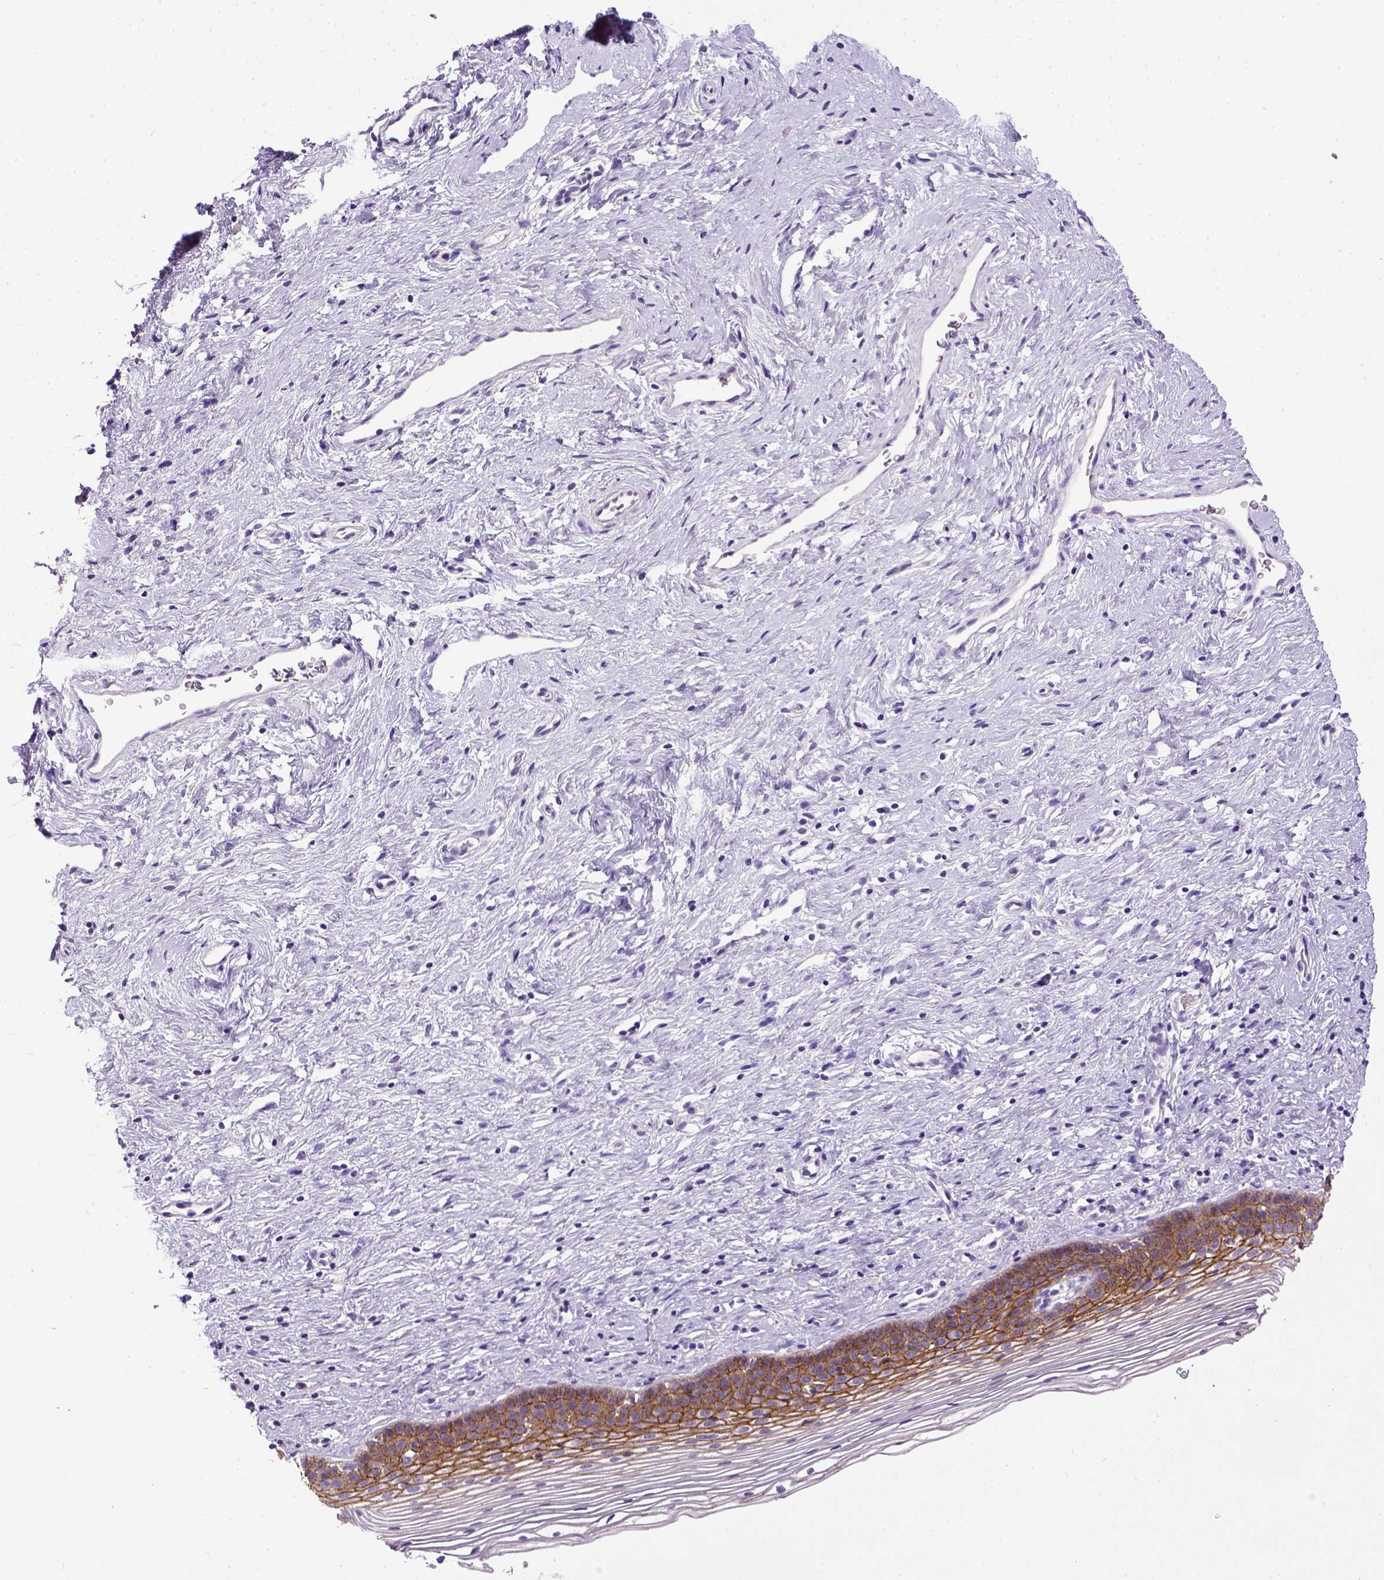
{"staining": {"intensity": "moderate", "quantity": ">75%", "location": "cytoplasmic/membranous"}, "tissue": "cervix", "cell_type": "Glandular cells", "image_type": "normal", "snomed": [{"axis": "morphology", "description": "Normal tissue, NOS"}, {"axis": "topography", "description": "Cervix"}], "caption": "DAB immunohistochemical staining of unremarkable human cervix demonstrates moderate cytoplasmic/membranous protein positivity in about >75% of glandular cells. Using DAB (brown) and hematoxylin (blue) stains, captured at high magnification using brightfield microscopy.", "gene": "CDH1", "patient": {"sex": "female", "age": 39}}